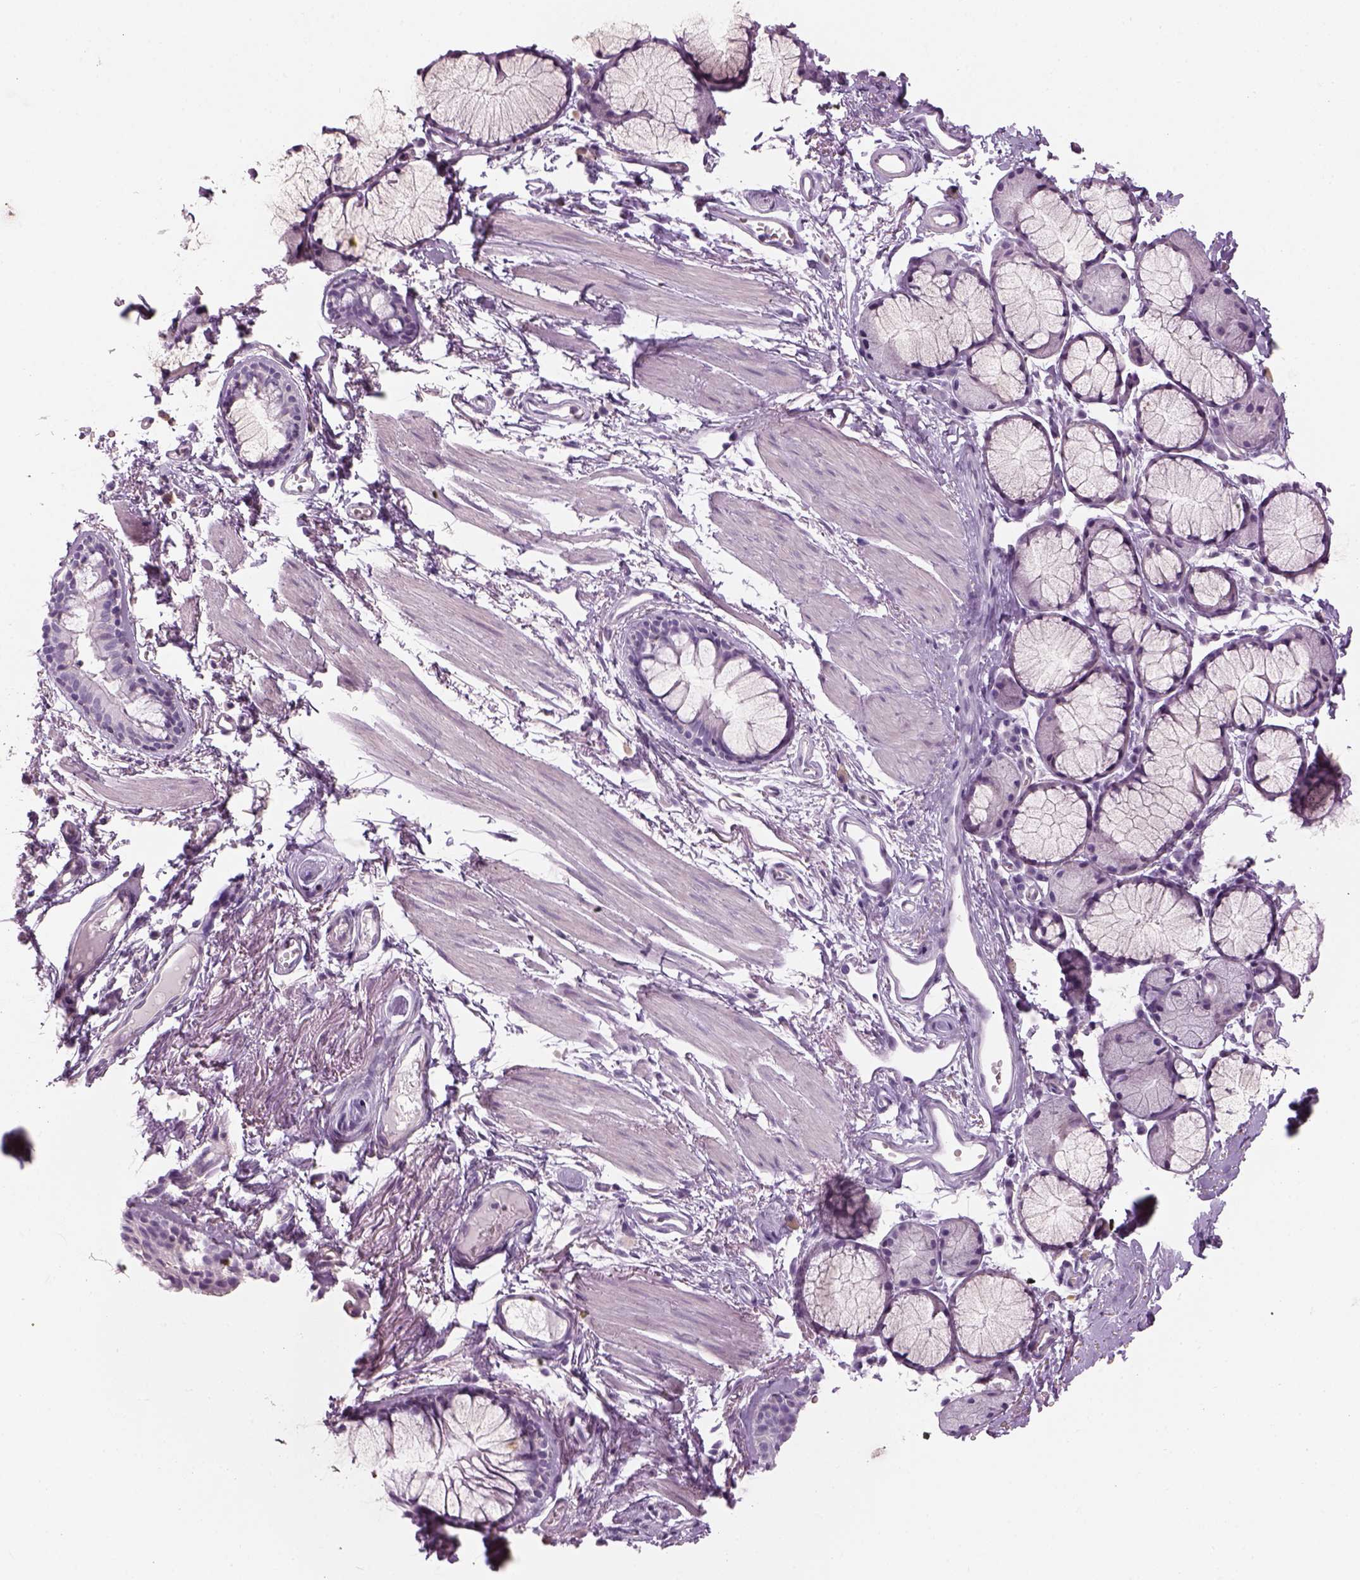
{"staining": {"intensity": "negative", "quantity": "none", "location": "none"}, "tissue": "soft tissue", "cell_type": "Chondrocytes", "image_type": "normal", "snomed": [{"axis": "morphology", "description": "Normal tissue, NOS"}, {"axis": "topography", "description": "Cartilage tissue"}, {"axis": "topography", "description": "Bronchus"}], "caption": "Soft tissue was stained to show a protein in brown. There is no significant positivity in chondrocytes. The staining was performed using DAB (3,3'-diaminobenzidine) to visualize the protein expression in brown, while the nuclei were stained in blue with hematoxylin (Magnification: 20x).", "gene": "SLC1A7", "patient": {"sex": "female", "age": 79}}